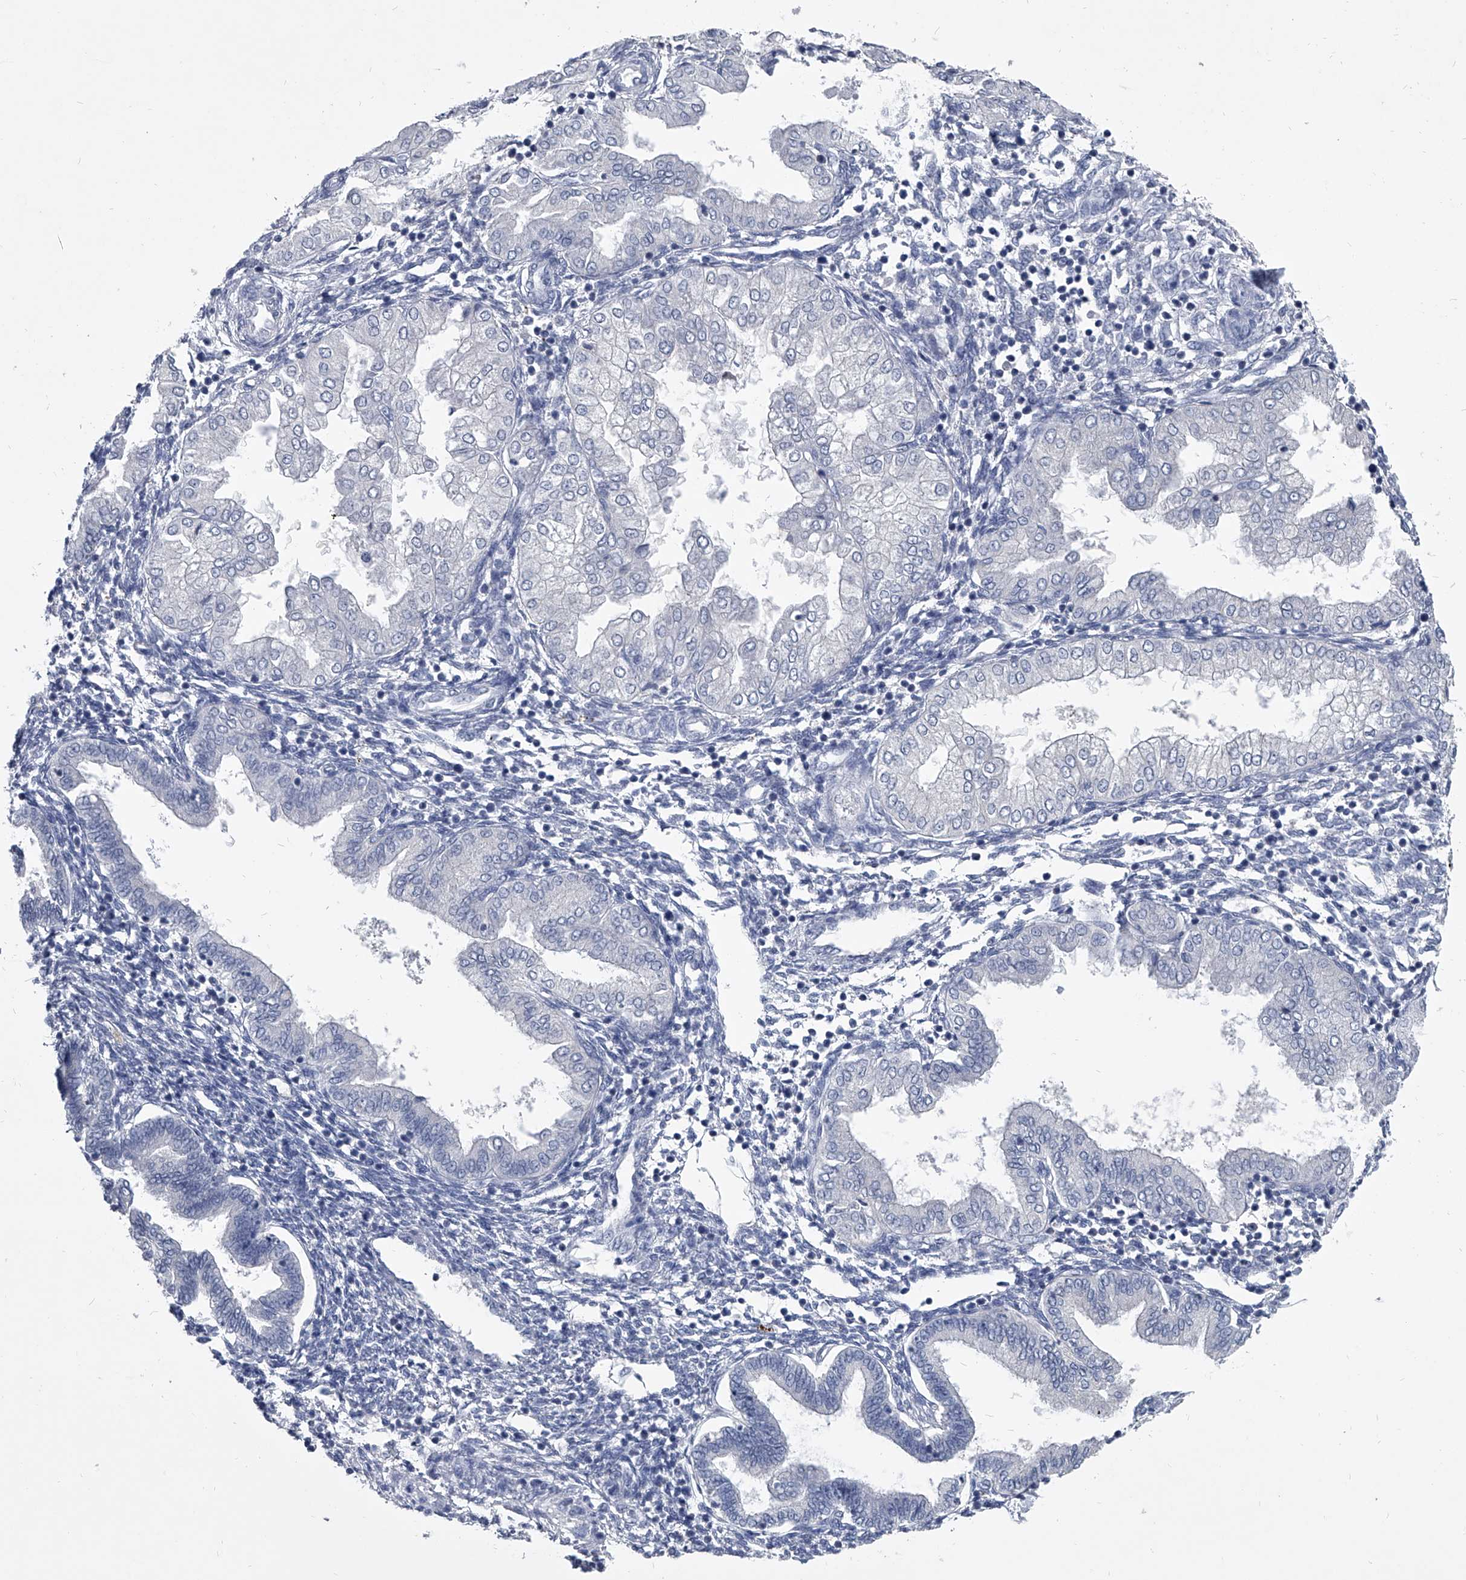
{"staining": {"intensity": "negative", "quantity": "none", "location": "none"}, "tissue": "endometrium", "cell_type": "Cells in endometrial stroma", "image_type": "normal", "snomed": [{"axis": "morphology", "description": "Normal tissue, NOS"}, {"axis": "topography", "description": "Endometrium"}], "caption": "High magnification brightfield microscopy of normal endometrium stained with DAB (brown) and counterstained with hematoxylin (blue): cells in endometrial stroma show no significant positivity. The staining was performed using DAB to visualize the protein expression in brown, while the nuclei were stained in blue with hematoxylin (Magnification: 20x).", "gene": "BCAS1", "patient": {"sex": "female", "age": 53}}